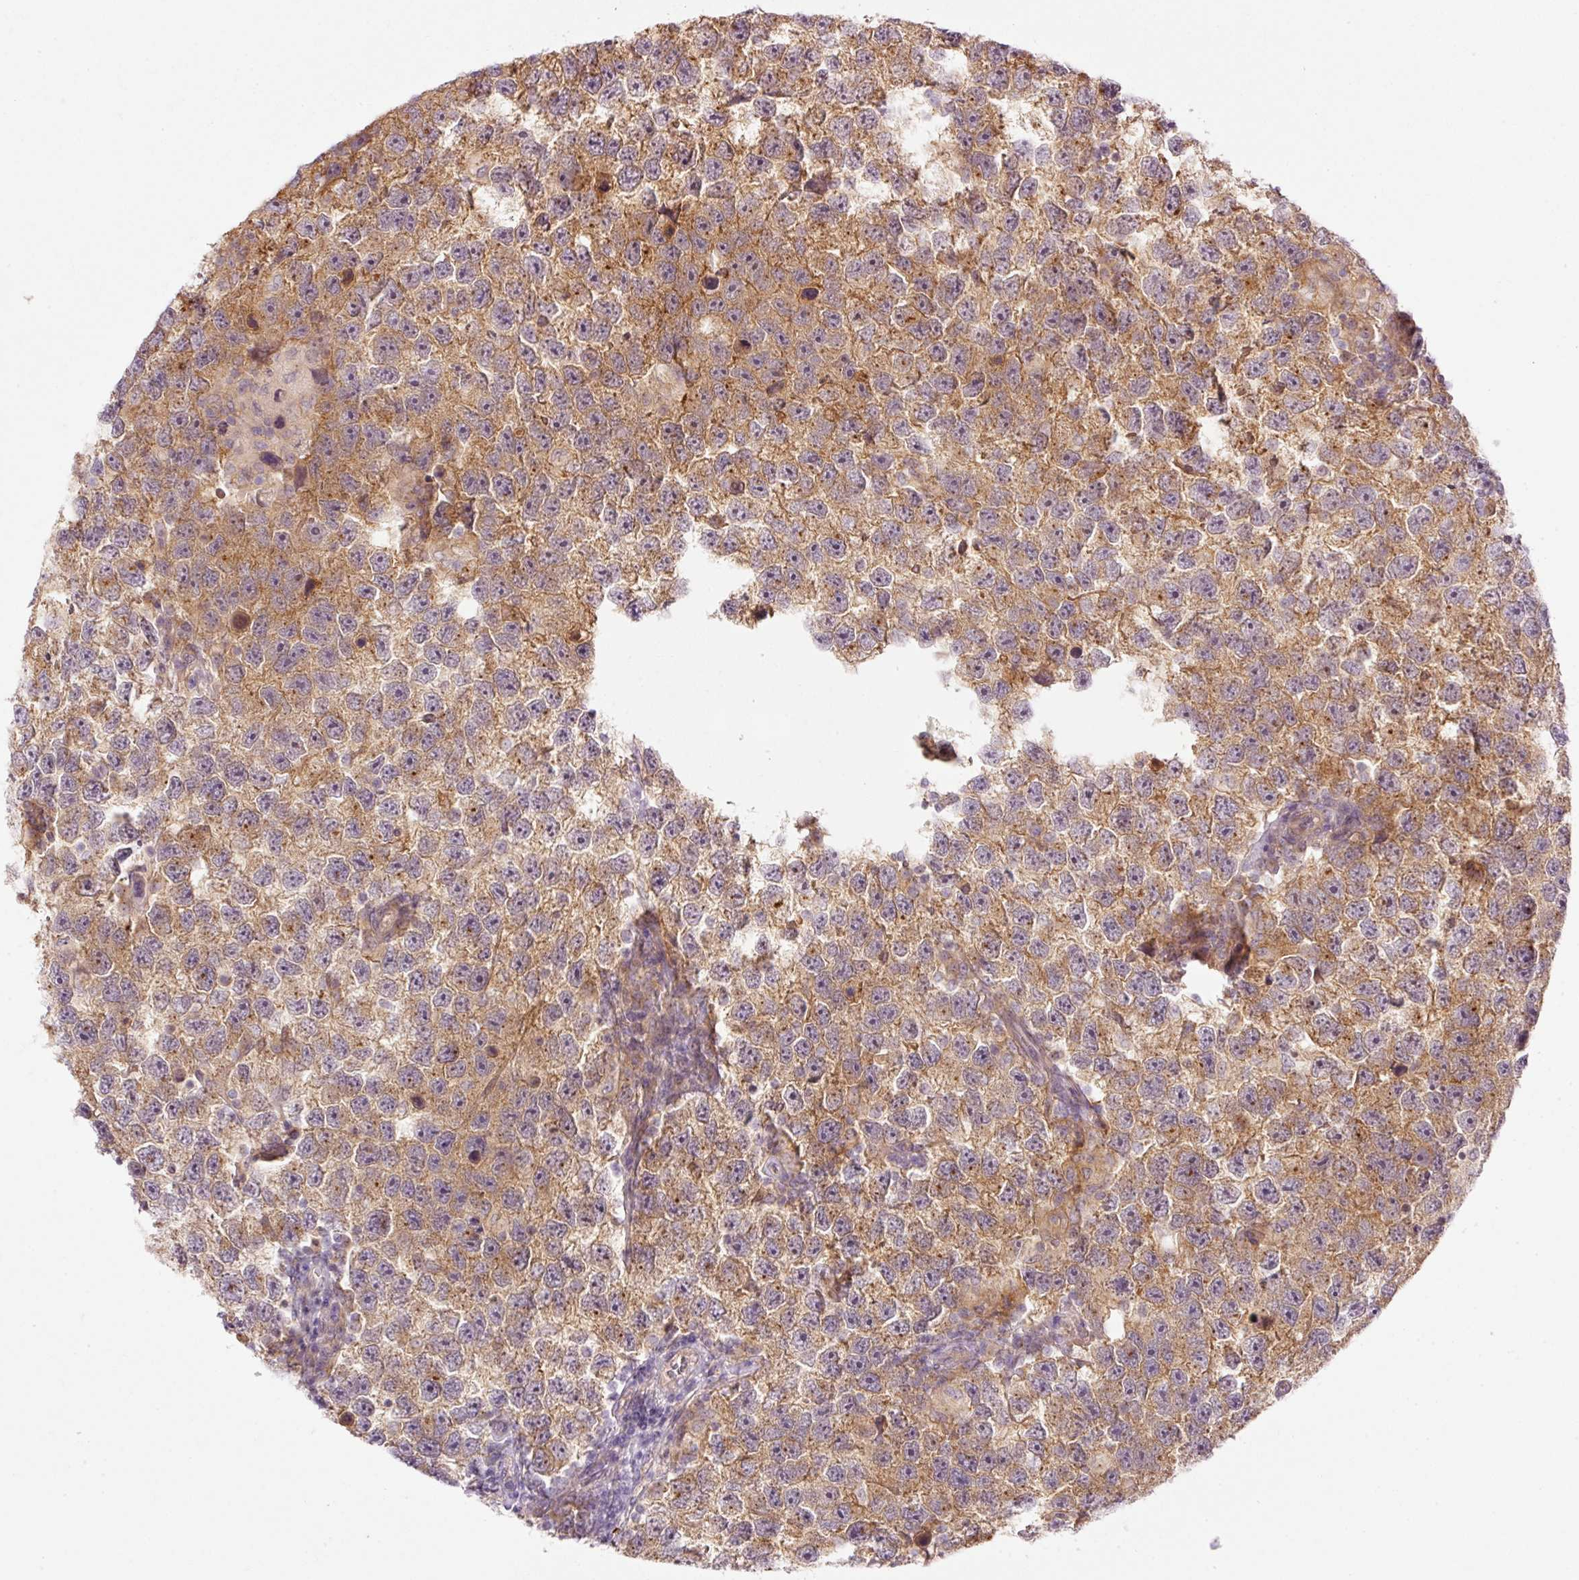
{"staining": {"intensity": "moderate", "quantity": ">75%", "location": "cytoplasmic/membranous"}, "tissue": "testis cancer", "cell_type": "Tumor cells", "image_type": "cancer", "snomed": [{"axis": "morphology", "description": "Seminoma, NOS"}, {"axis": "topography", "description": "Testis"}], "caption": "DAB (3,3'-diaminobenzidine) immunohistochemical staining of human seminoma (testis) demonstrates moderate cytoplasmic/membranous protein positivity in about >75% of tumor cells. Using DAB (3,3'-diaminobenzidine) (brown) and hematoxylin (blue) stains, captured at high magnification using brightfield microscopy.", "gene": "MZT2B", "patient": {"sex": "male", "age": 26}}